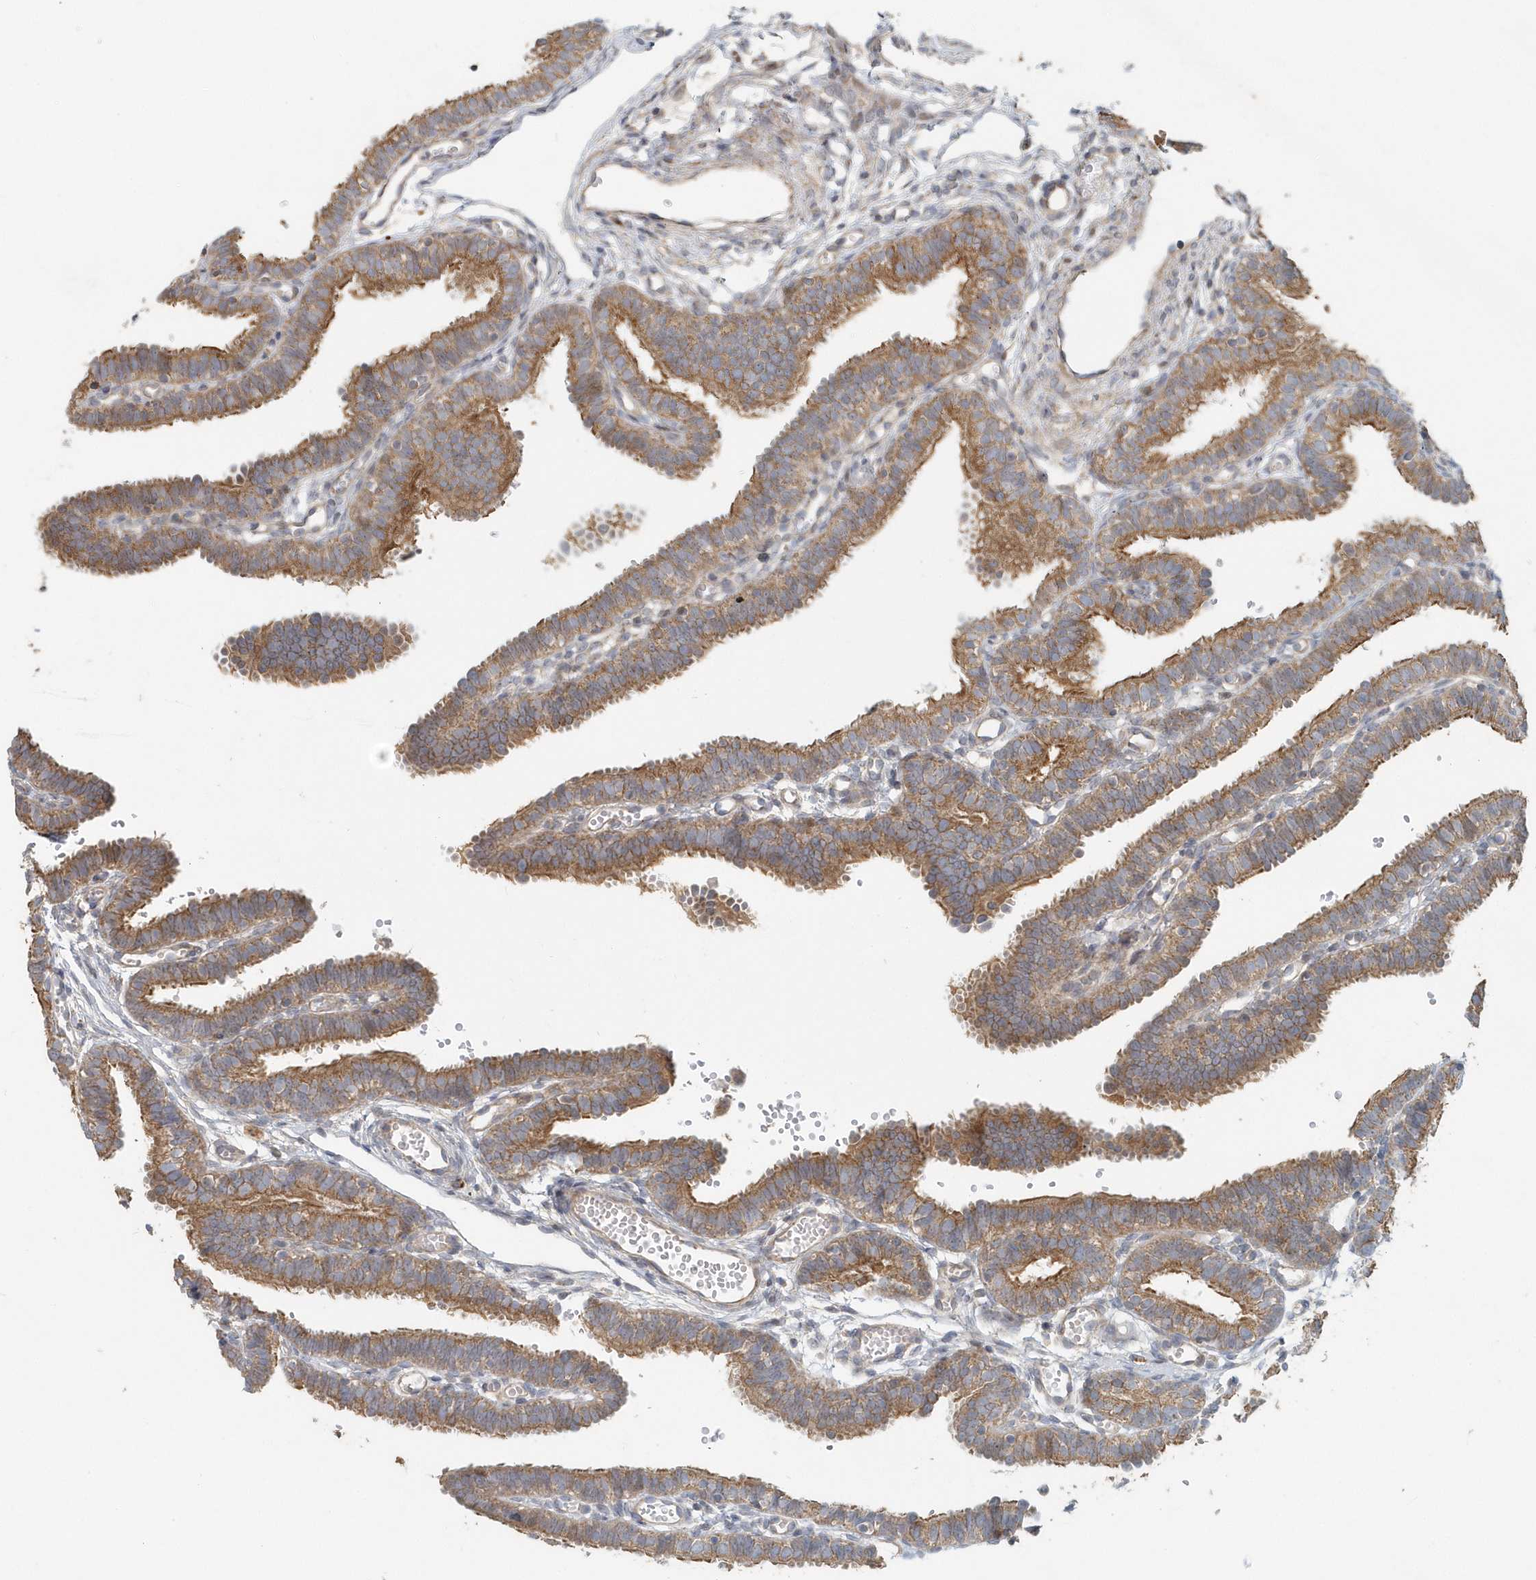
{"staining": {"intensity": "moderate", "quantity": ">75%", "location": "cytoplasmic/membranous"}, "tissue": "fallopian tube", "cell_type": "Glandular cells", "image_type": "normal", "snomed": [{"axis": "morphology", "description": "Normal tissue, NOS"}, {"axis": "topography", "description": "Fallopian tube"}, {"axis": "topography", "description": "Placenta"}], "caption": "Immunohistochemistry (IHC) of unremarkable fallopian tube displays medium levels of moderate cytoplasmic/membranous staining in approximately >75% of glandular cells. (Brightfield microscopy of DAB IHC at high magnification).", "gene": "MMUT", "patient": {"sex": "female", "age": 34}}